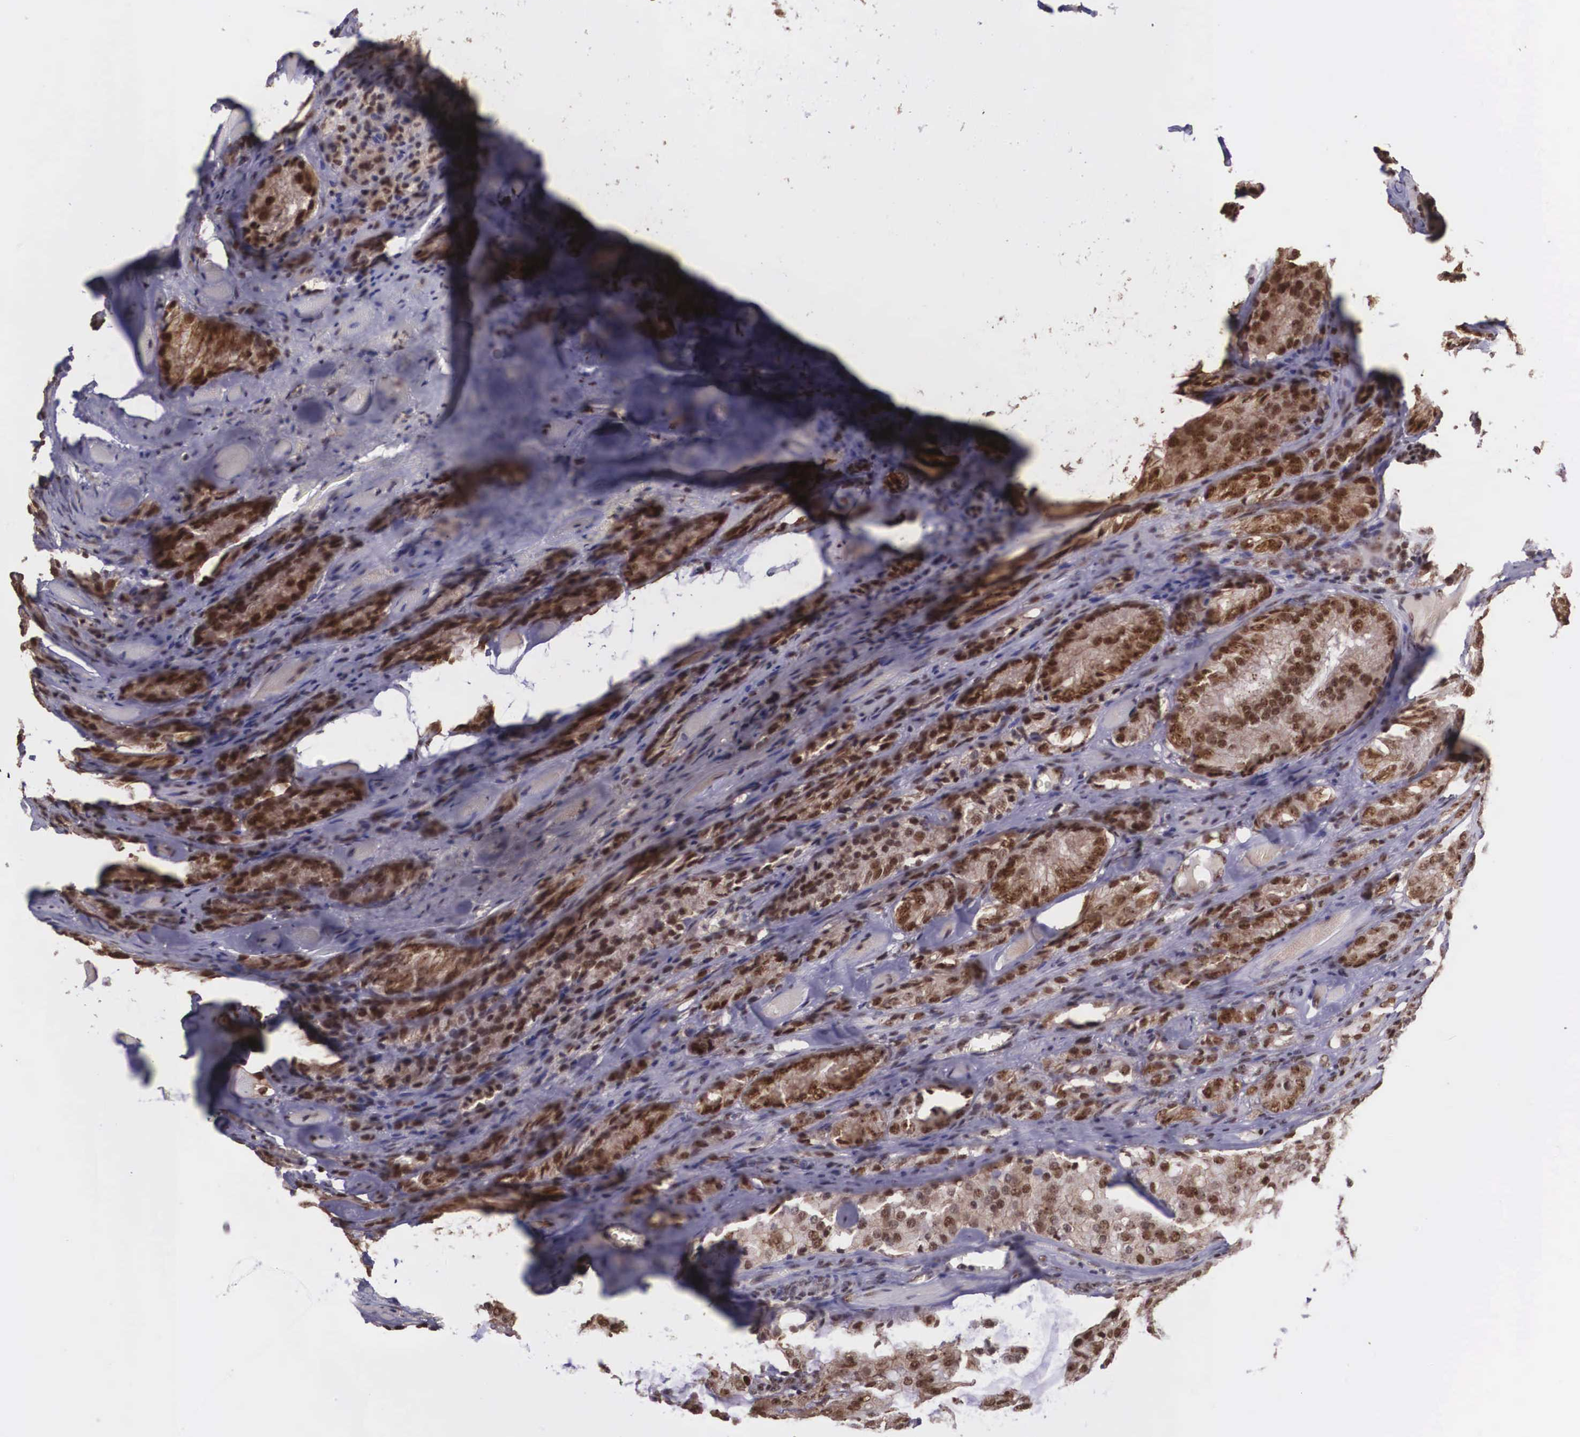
{"staining": {"intensity": "strong", "quantity": ">75%", "location": "nuclear"}, "tissue": "prostate cancer", "cell_type": "Tumor cells", "image_type": "cancer", "snomed": [{"axis": "morphology", "description": "Adenocarcinoma, Medium grade"}, {"axis": "topography", "description": "Prostate"}], "caption": "Immunohistochemical staining of human prostate cancer (adenocarcinoma (medium-grade)) demonstrates strong nuclear protein expression in about >75% of tumor cells. The staining was performed using DAB (3,3'-diaminobenzidine) to visualize the protein expression in brown, while the nuclei were stained in blue with hematoxylin (Magnification: 20x).", "gene": "POLR2F", "patient": {"sex": "male", "age": 60}}